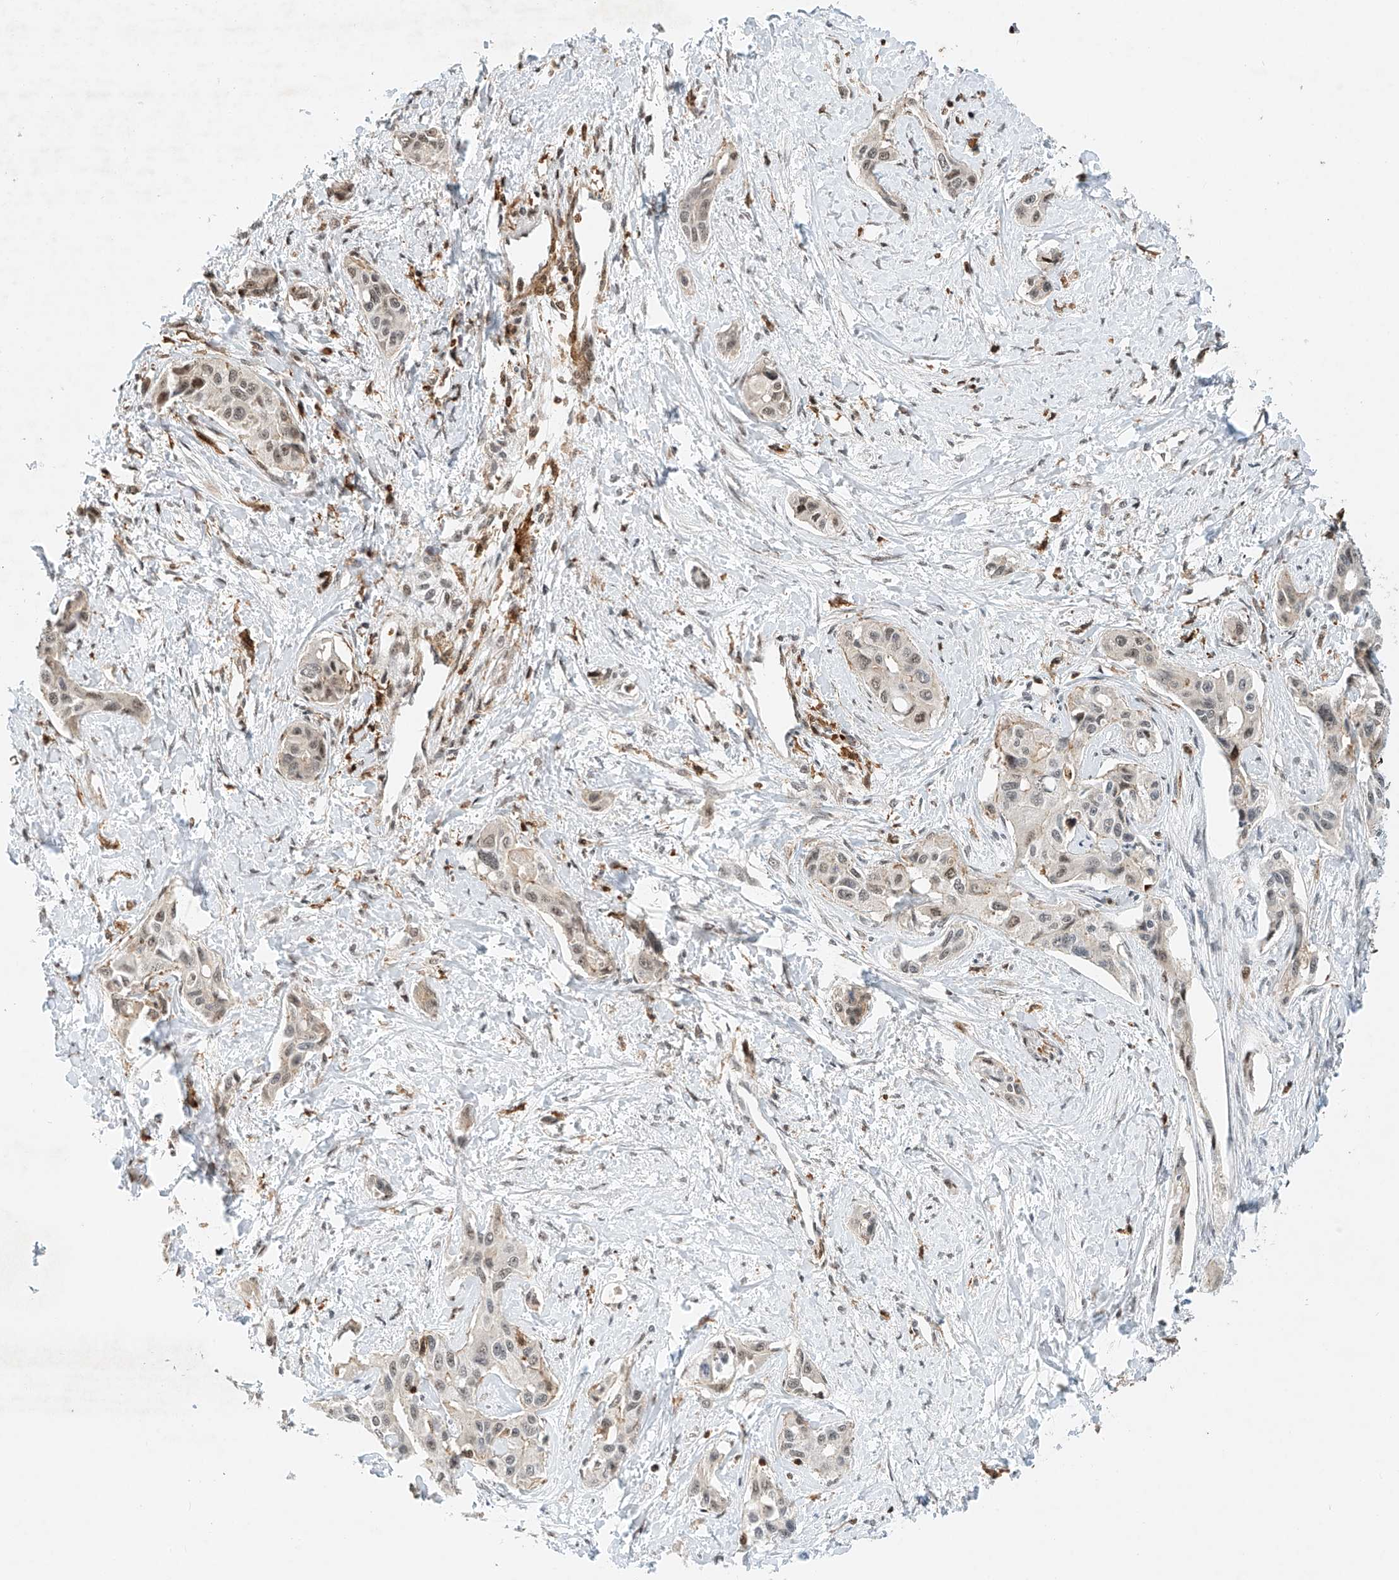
{"staining": {"intensity": "weak", "quantity": "25%-75%", "location": "nuclear"}, "tissue": "liver cancer", "cell_type": "Tumor cells", "image_type": "cancer", "snomed": [{"axis": "morphology", "description": "Cholangiocarcinoma"}, {"axis": "topography", "description": "Liver"}], "caption": "A low amount of weak nuclear expression is appreciated in approximately 25%-75% of tumor cells in cholangiocarcinoma (liver) tissue.", "gene": "MICAL1", "patient": {"sex": "male", "age": 59}}